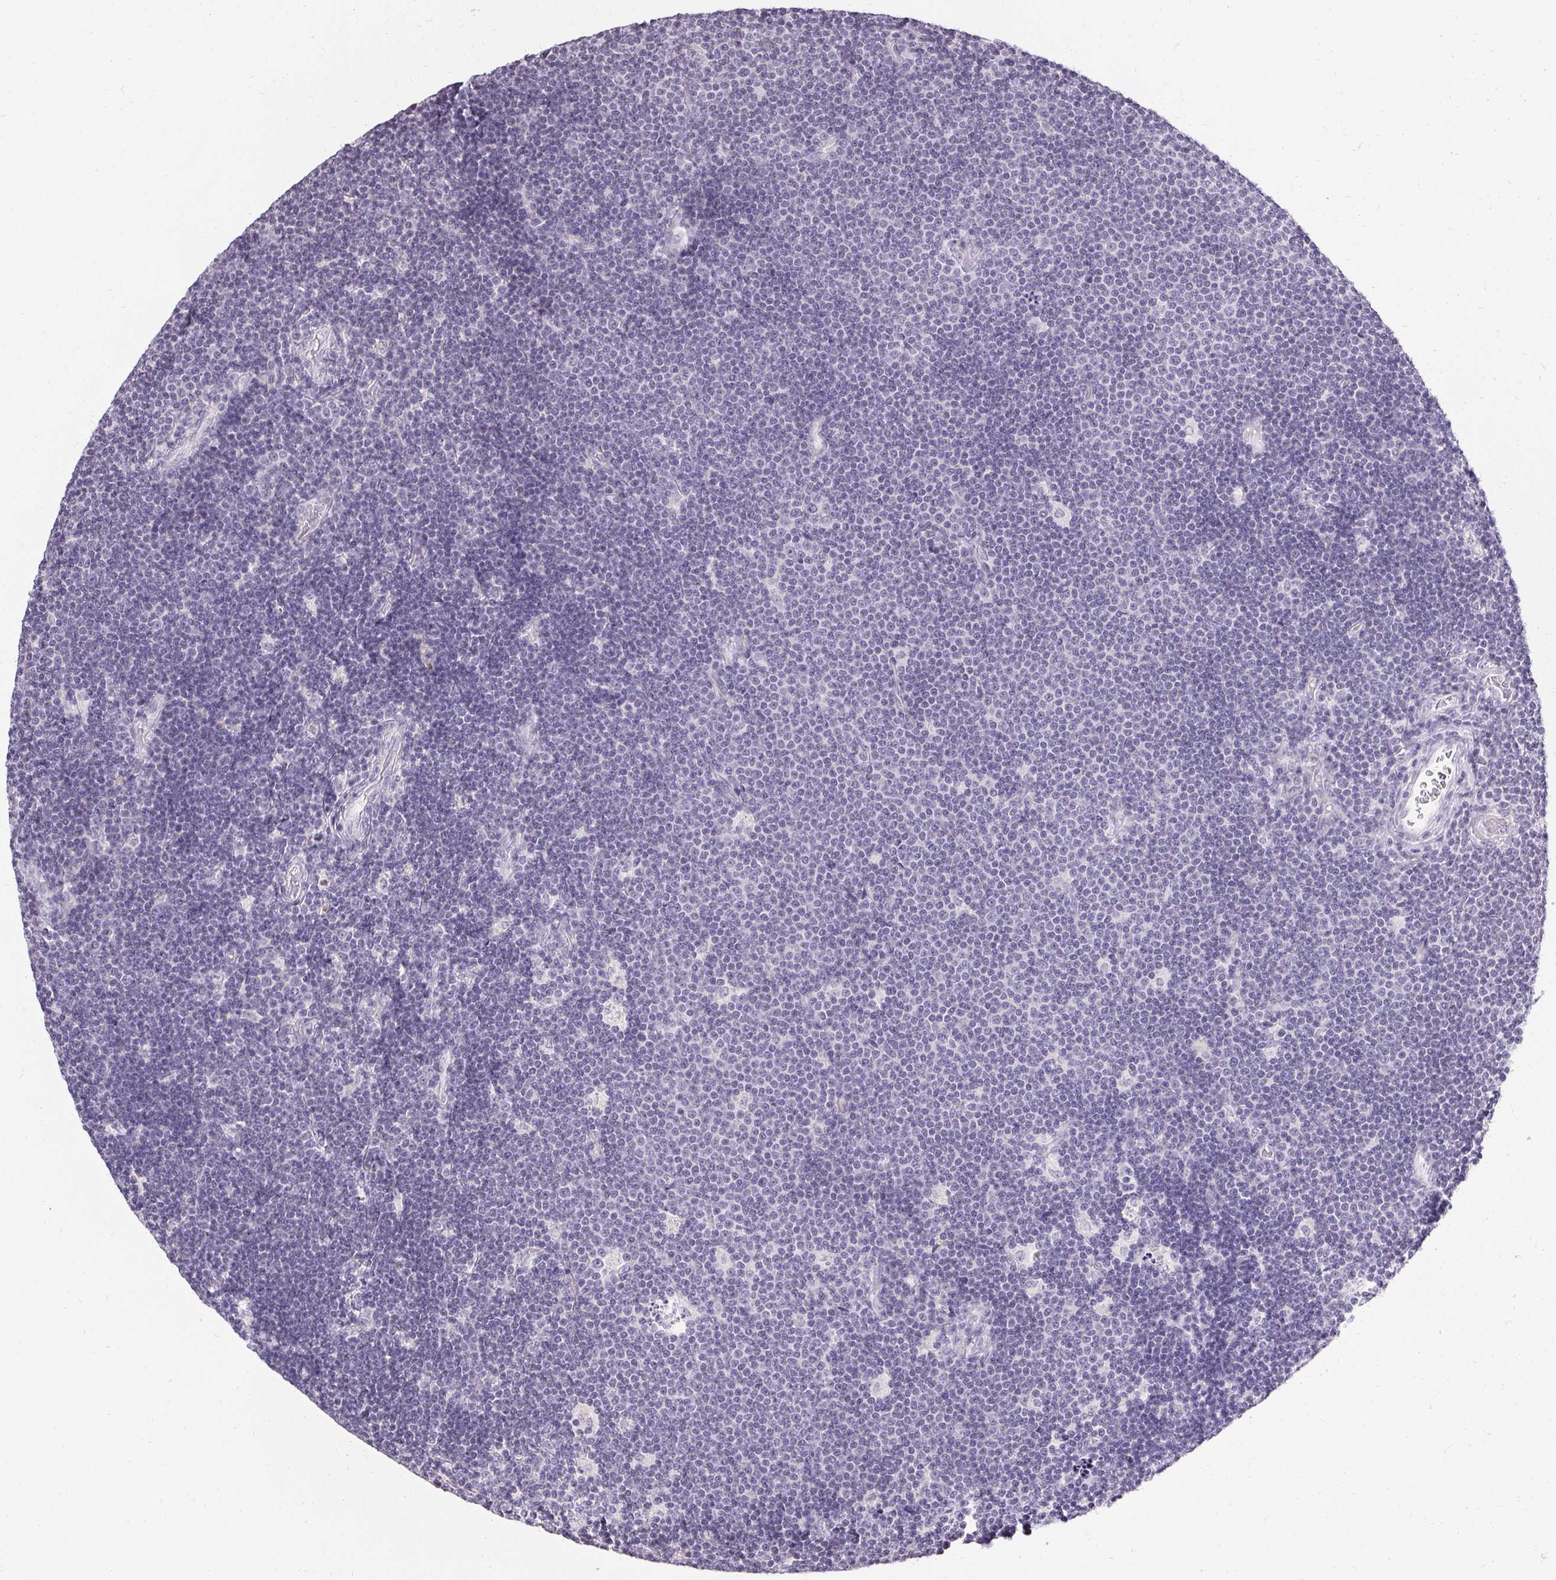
{"staining": {"intensity": "negative", "quantity": "none", "location": "none"}, "tissue": "lymphoma", "cell_type": "Tumor cells", "image_type": "cancer", "snomed": [{"axis": "morphology", "description": "Malignant lymphoma, non-Hodgkin's type, Low grade"}, {"axis": "topography", "description": "Brain"}], "caption": "An IHC histopathology image of low-grade malignant lymphoma, non-Hodgkin's type is shown. There is no staining in tumor cells of low-grade malignant lymphoma, non-Hodgkin's type. (Brightfield microscopy of DAB (3,3'-diaminobenzidine) IHC at high magnification).", "gene": "PMEL", "patient": {"sex": "female", "age": 66}}